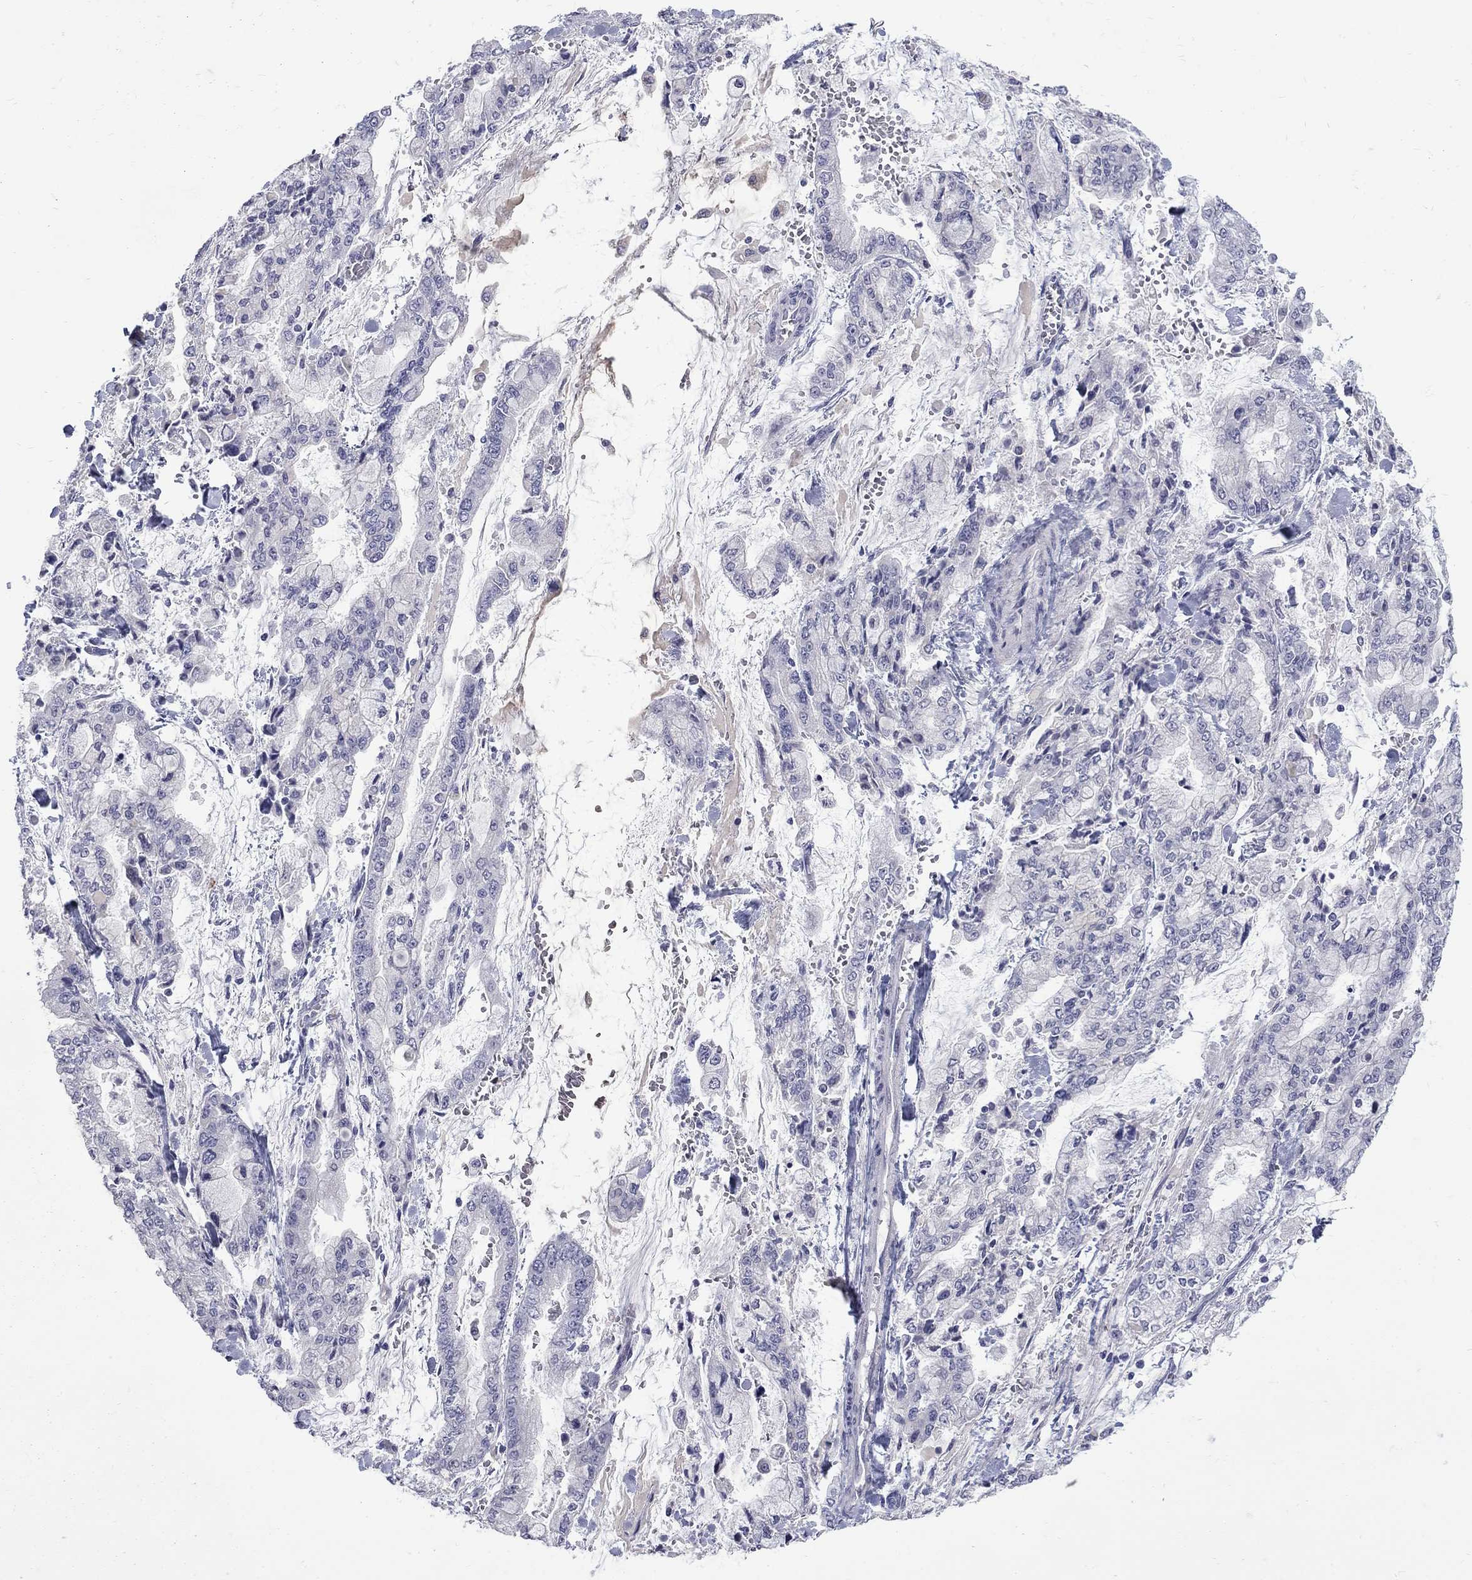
{"staining": {"intensity": "negative", "quantity": "none", "location": "none"}, "tissue": "stomach cancer", "cell_type": "Tumor cells", "image_type": "cancer", "snomed": [{"axis": "morphology", "description": "Normal tissue, NOS"}, {"axis": "morphology", "description": "Adenocarcinoma, NOS"}, {"axis": "topography", "description": "Stomach, upper"}, {"axis": "topography", "description": "Stomach"}], "caption": "Immunohistochemical staining of adenocarcinoma (stomach) demonstrates no significant expression in tumor cells. (Brightfield microscopy of DAB (3,3'-diaminobenzidine) immunohistochemistry (IHC) at high magnification).", "gene": "CTNND2", "patient": {"sex": "male", "age": 76}}